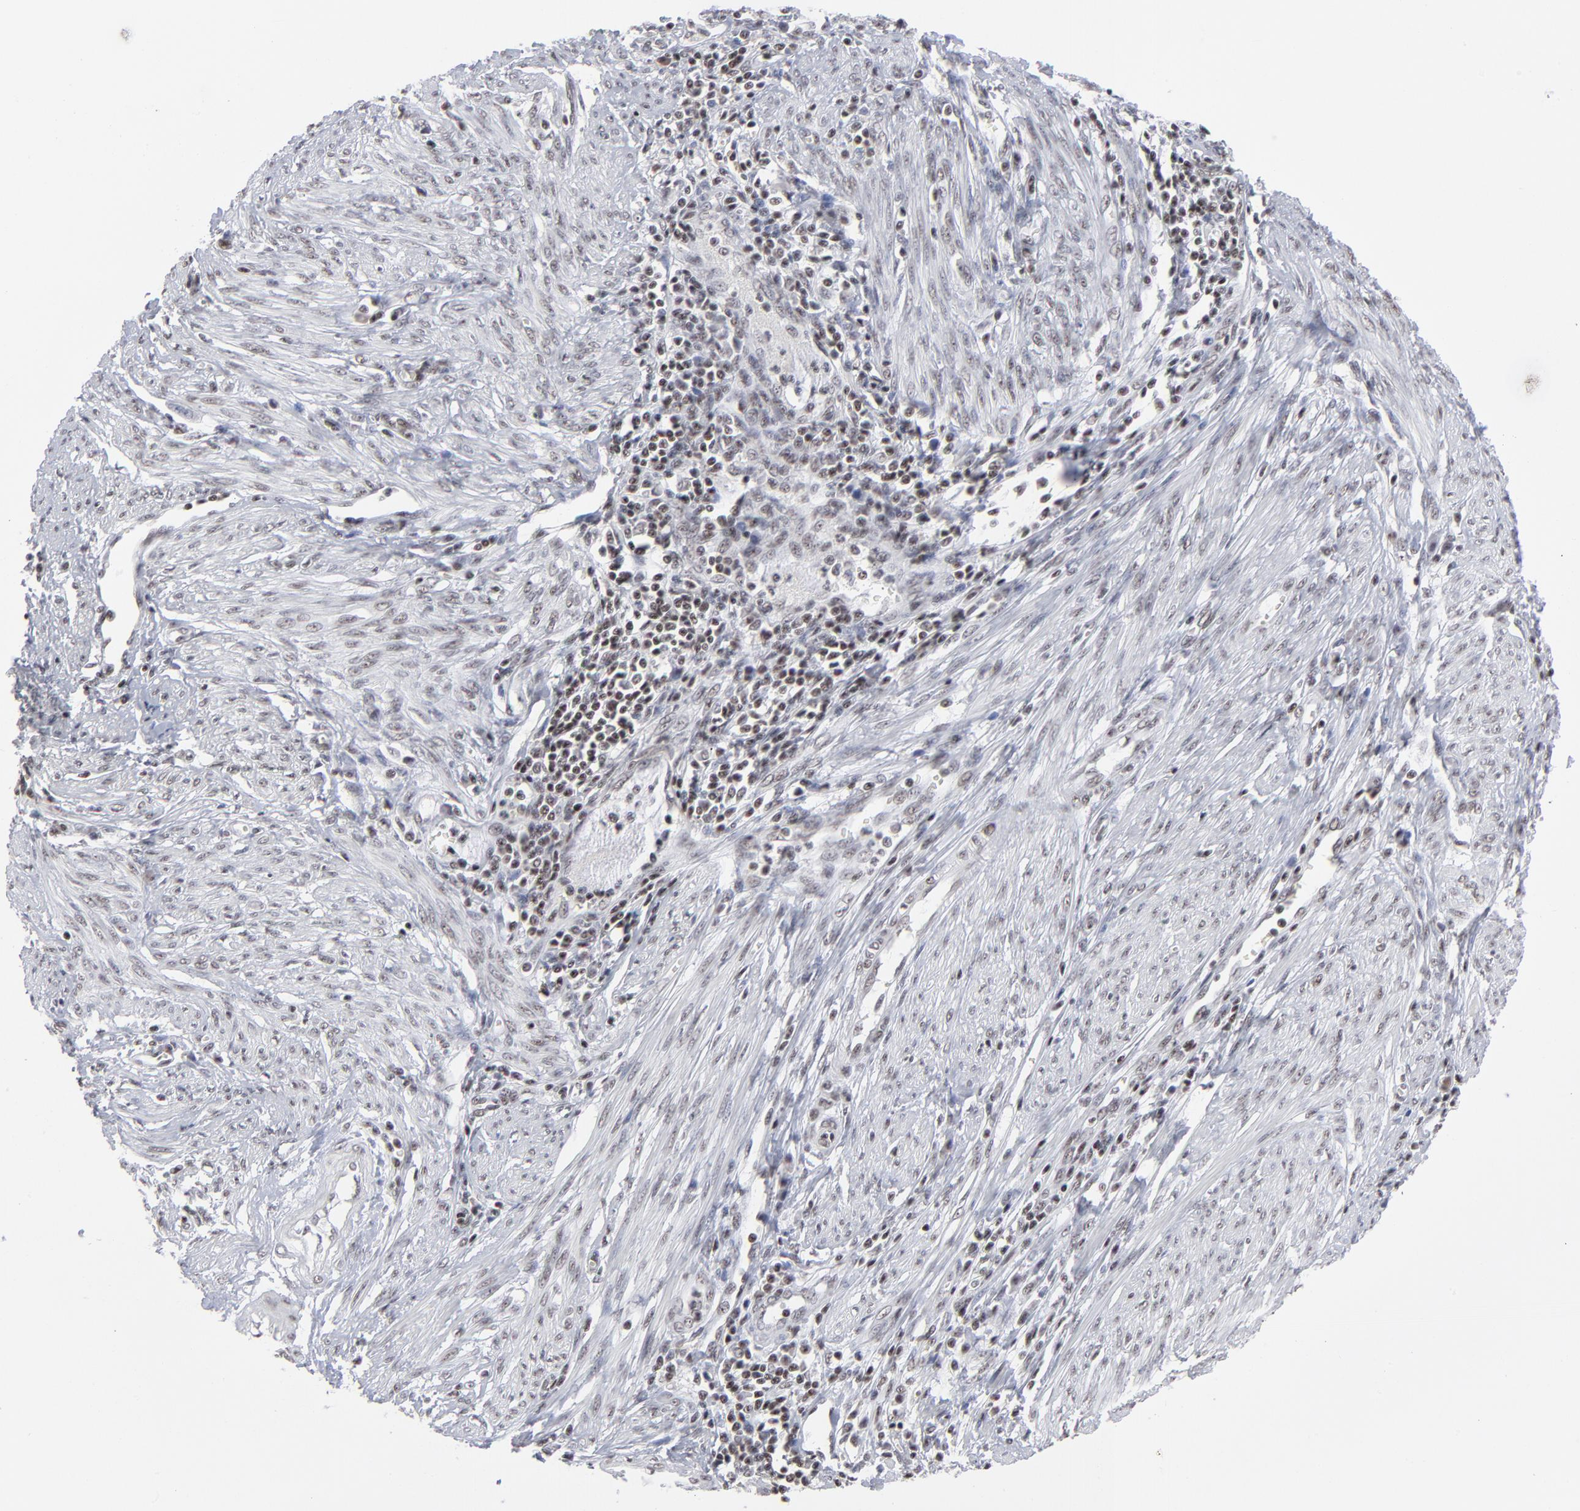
{"staining": {"intensity": "weak", "quantity": "<25%", "location": "nuclear"}, "tissue": "endometrial cancer", "cell_type": "Tumor cells", "image_type": "cancer", "snomed": [{"axis": "morphology", "description": "Adenocarcinoma, NOS"}, {"axis": "topography", "description": "Endometrium"}], "caption": "An IHC photomicrograph of endometrial adenocarcinoma is shown. There is no staining in tumor cells of endometrial adenocarcinoma.", "gene": "SP2", "patient": {"sex": "female", "age": 75}}